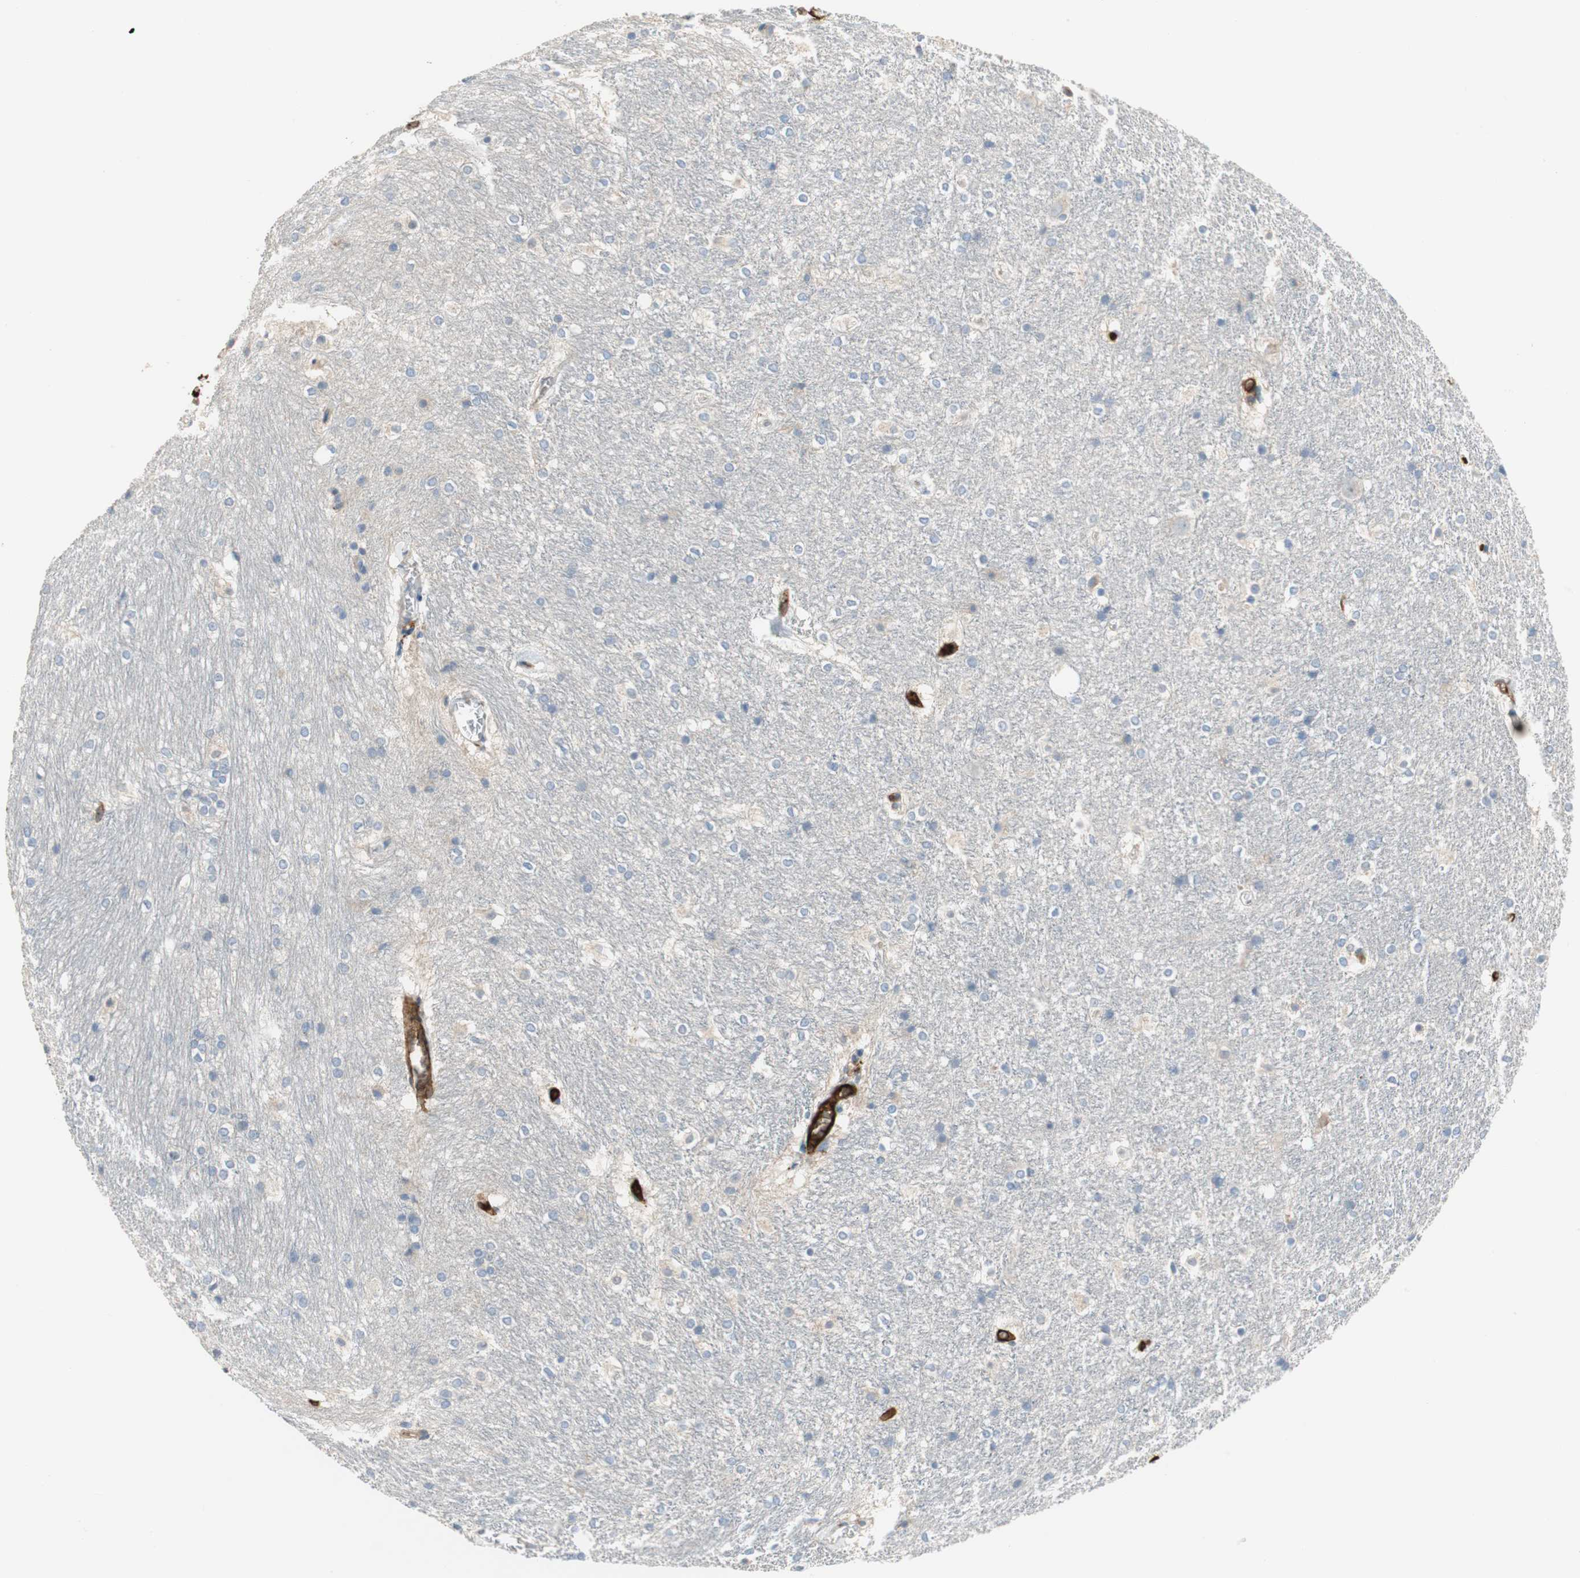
{"staining": {"intensity": "negative", "quantity": "none", "location": "none"}, "tissue": "hippocampus", "cell_type": "Glial cells", "image_type": "normal", "snomed": [{"axis": "morphology", "description": "Normal tissue, NOS"}, {"axis": "topography", "description": "Hippocampus"}], "caption": "Glial cells are negative for protein expression in normal human hippocampus. Nuclei are stained in blue.", "gene": "ALPL", "patient": {"sex": "female", "age": 19}}